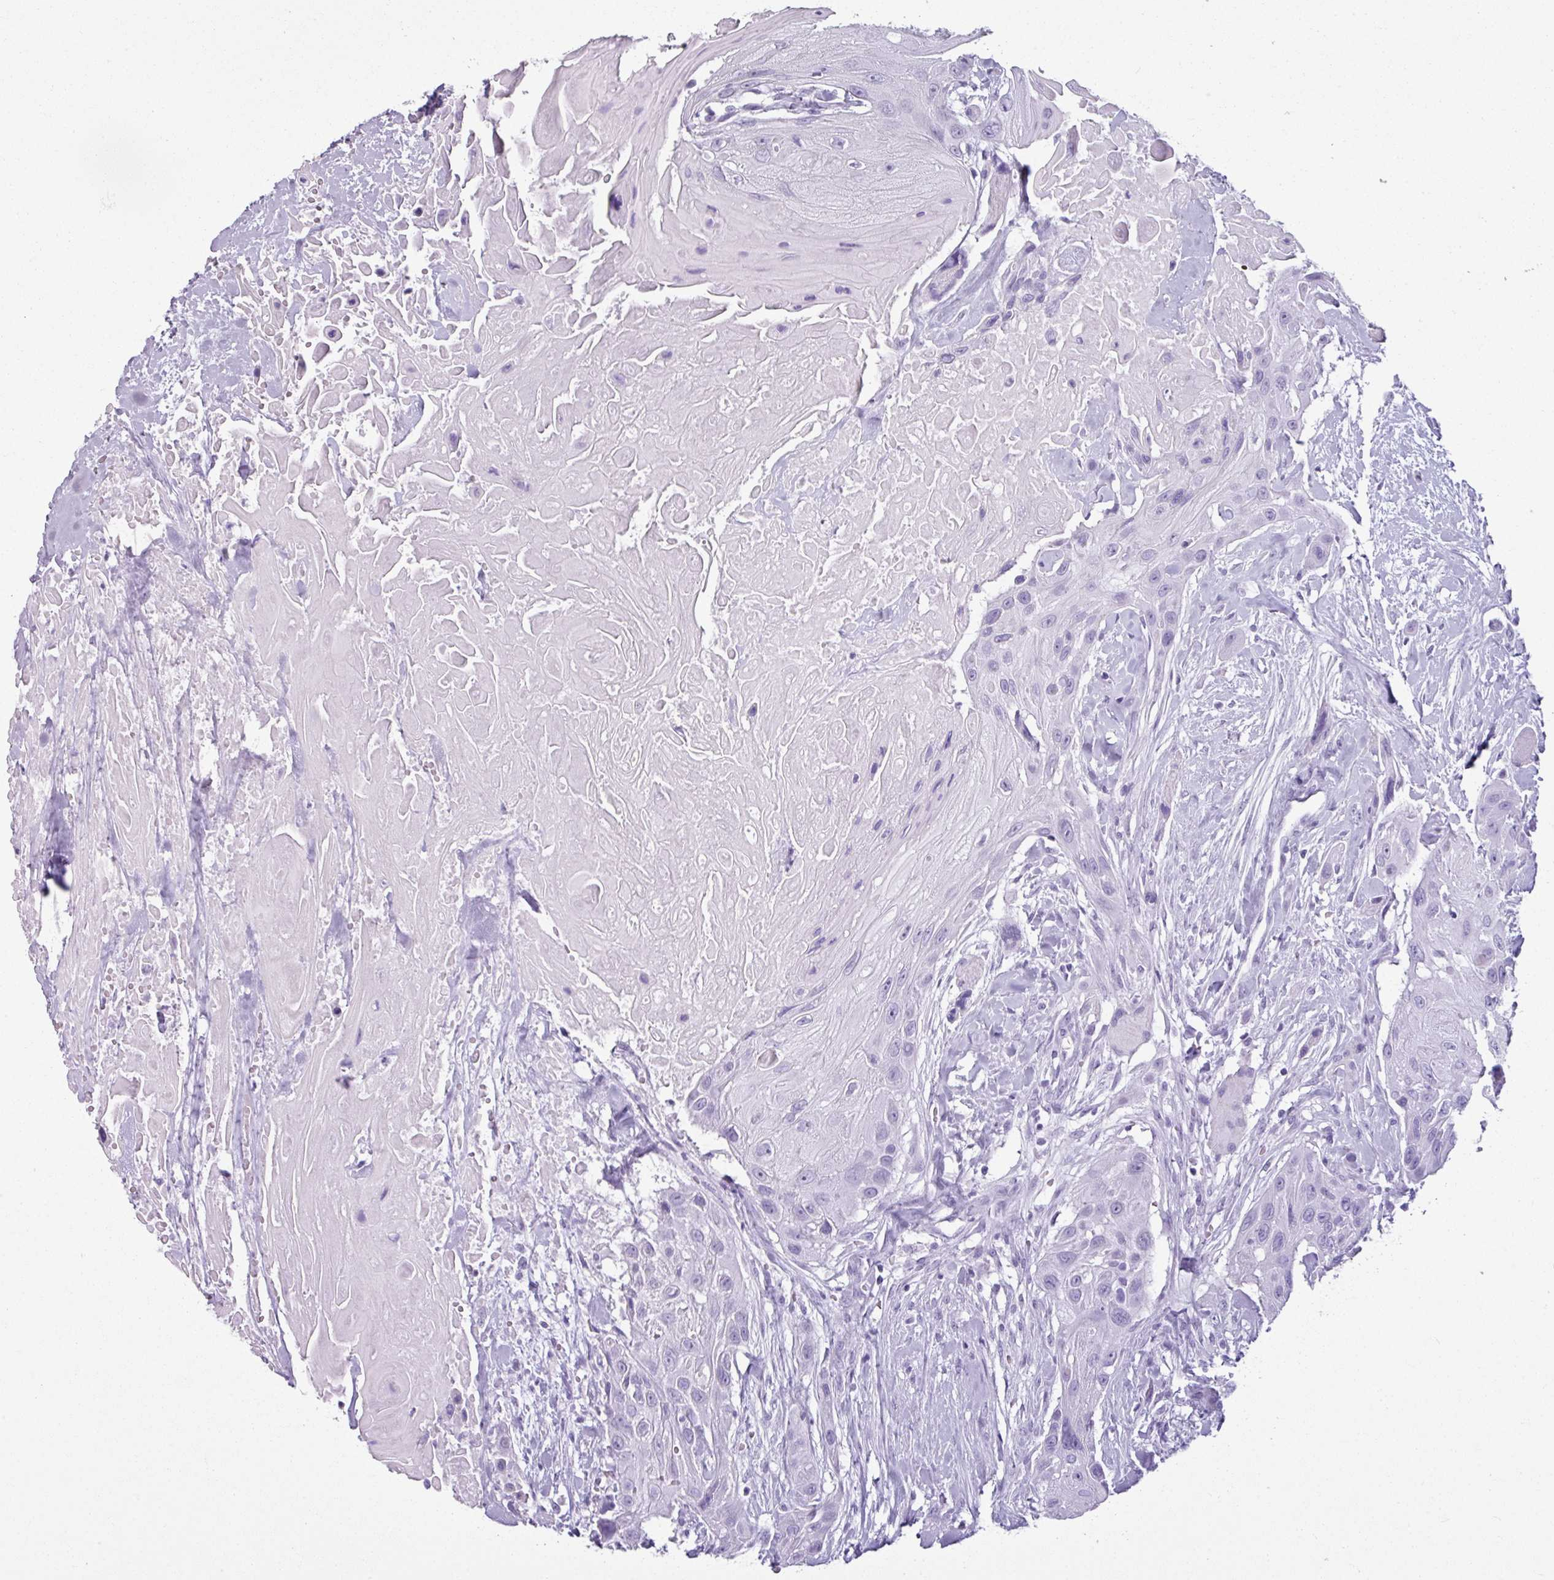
{"staining": {"intensity": "negative", "quantity": "none", "location": "none"}, "tissue": "head and neck cancer", "cell_type": "Tumor cells", "image_type": "cancer", "snomed": [{"axis": "morphology", "description": "Squamous cell carcinoma, NOS"}, {"axis": "topography", "description": "Head-Neck"}], "caption": "A high-resolution image shows immunohistochemistry (IHC) staining of squamous cell carcinoma (head and neck), which reveals no significant staining in tumor cells.", "gene": "SCT", "patient": {"sex": "male", "age": 81}}